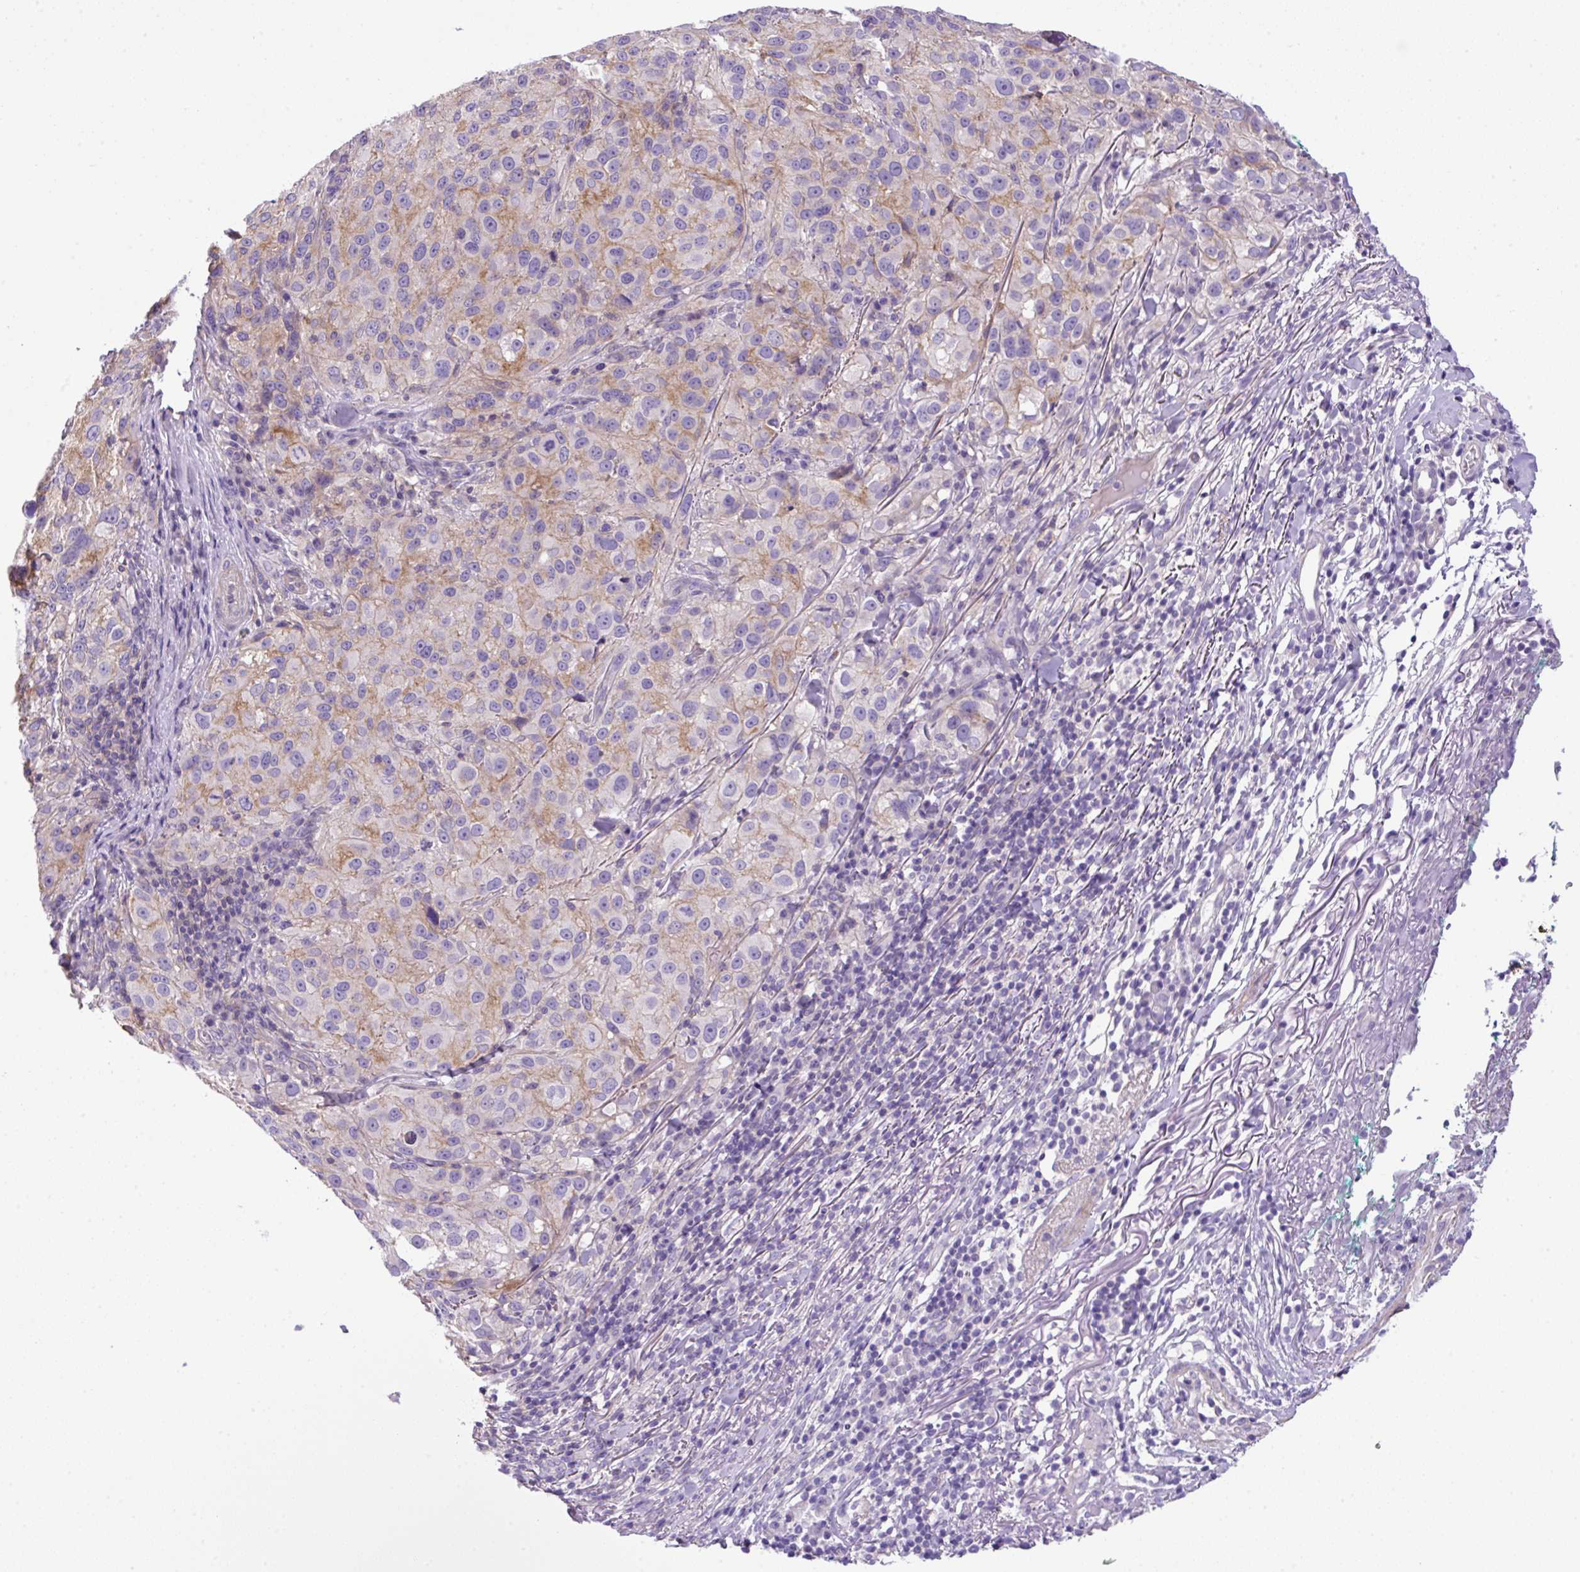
{"staining": {"intensity": "negative", "quantity": "none", "location": "none"}, "tissue": "melanoma", "cell_type": "Tumor cells", "image_type": "cancer", "snomed": [{"axis": "morphology", "description": "Necrosis, NOS"}, {"axis": "morphology", "description": "Malignant melanoma, NOS"}, {"axis": "topography", "description": "Skin"}], "caption": "High power microscopy histopathology image of an immunohistochemistry (IHC) image of malignant melanoma, revealing no significant positivity in tumor cells. The staining is performed using DAB (3,3'-diaminobenzidine) brown chromogen with nuclei counter-stained in using hematoxylin.", "gene": "NPTN", "patient": {"sex": "female", "age": 87}}